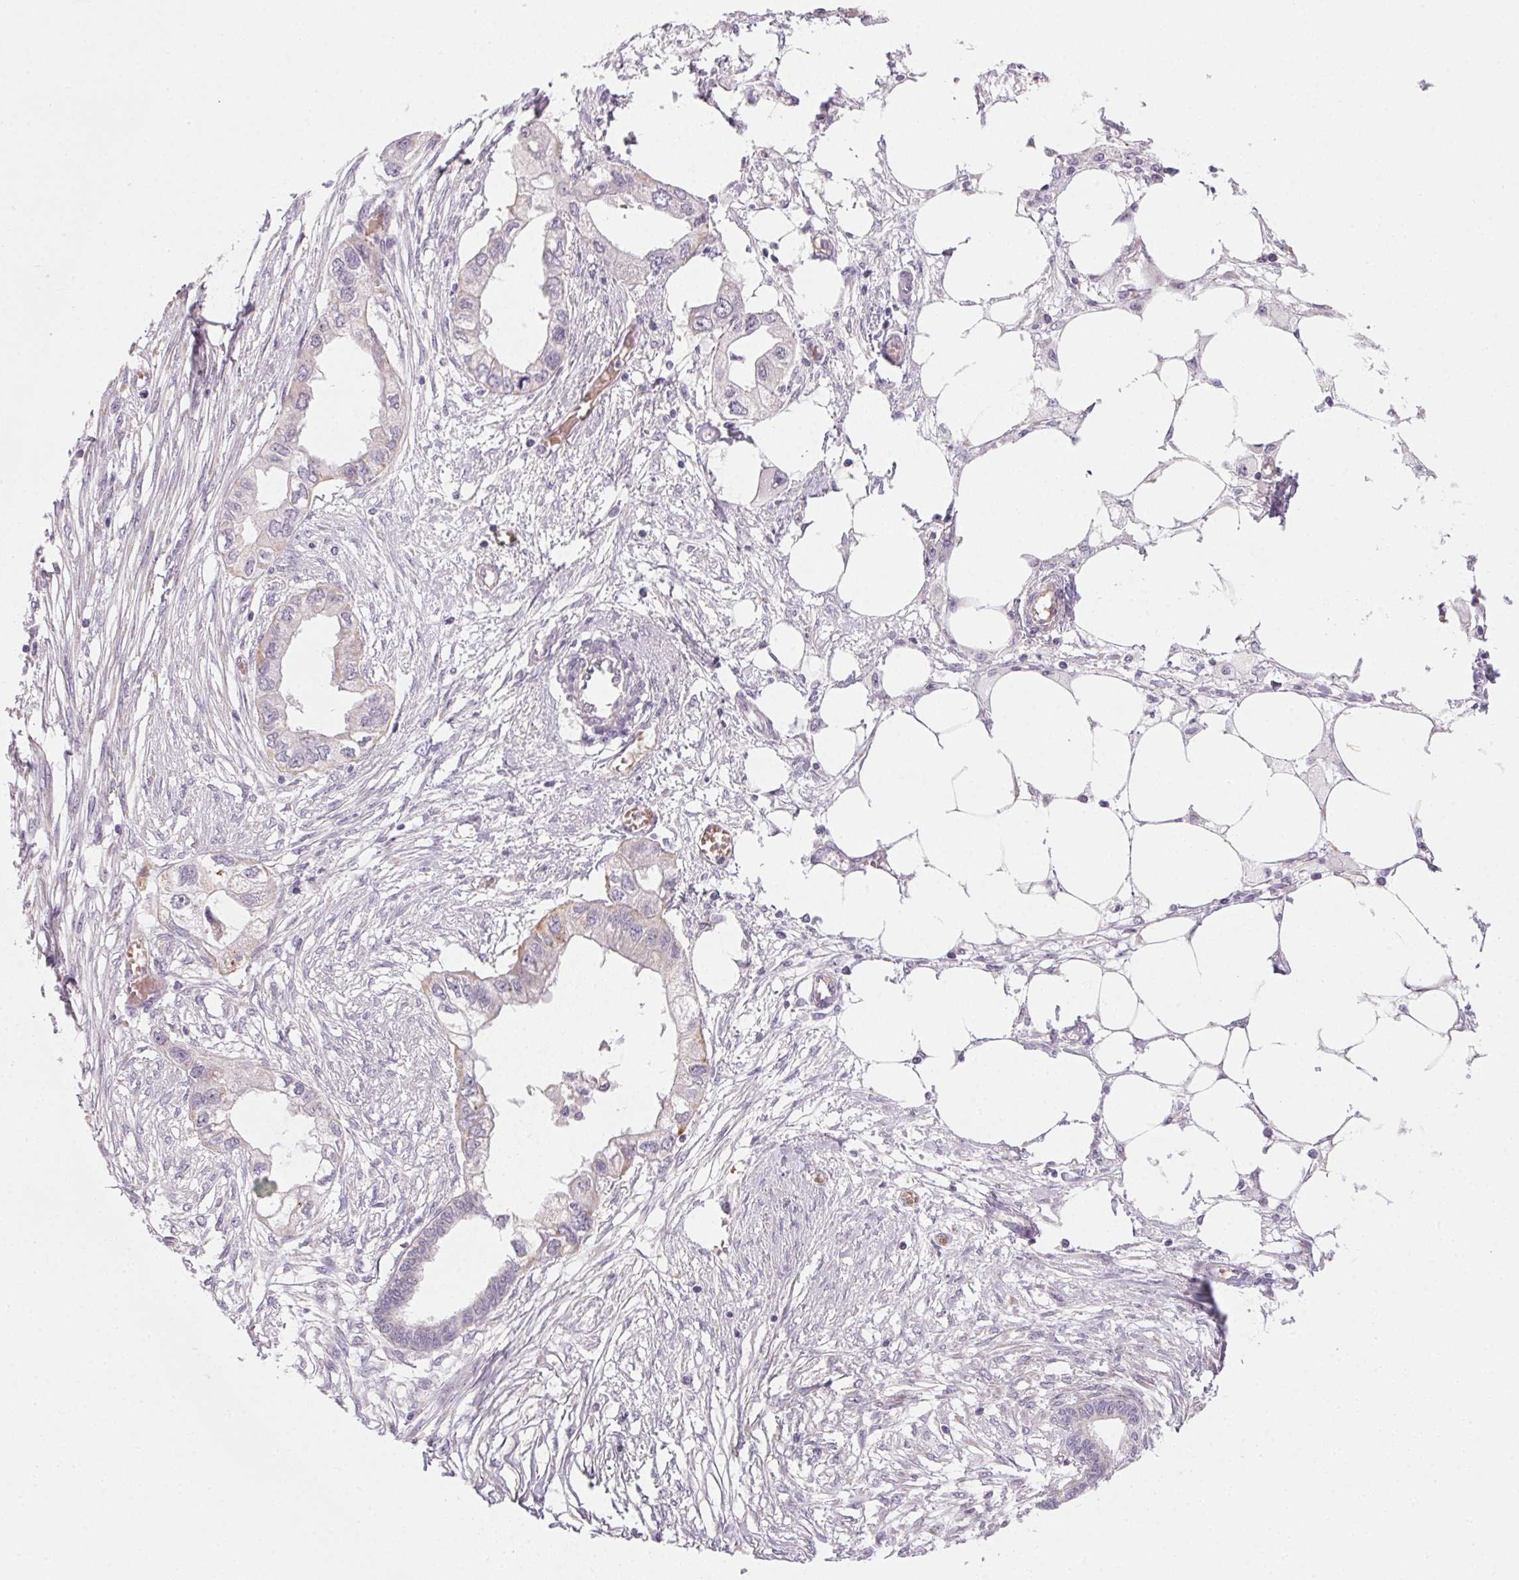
{"staining": {"intensity": "negative", "quantity": "none", "location": "none"}, "tissue": "endometrial cancer", "cell_type": "Tumor cells", "image_type": "cancer", "snomed": [{"axis": "morphology", "description": "Adenocarcinoma, NOS"}, {"axis": "morphology", "description": "Adenocarcinoma, metastatic, NOS"}, {"axis": "topography", "description": "Adipose tissue"}, {"axis": "topography", "description": "Endometrium"}], "caption": "There is no significant staining in tumor cells of endometrial cancer. The staining was performed using DAB (3,3'-diaminobenzidine) to visualize the protein expression in brown, while the nuclei were stained in blue with hematoxylin (Magnification: 20x).", "gene": "SMYD1", "patient": {"sex": "female", "age": 67}}